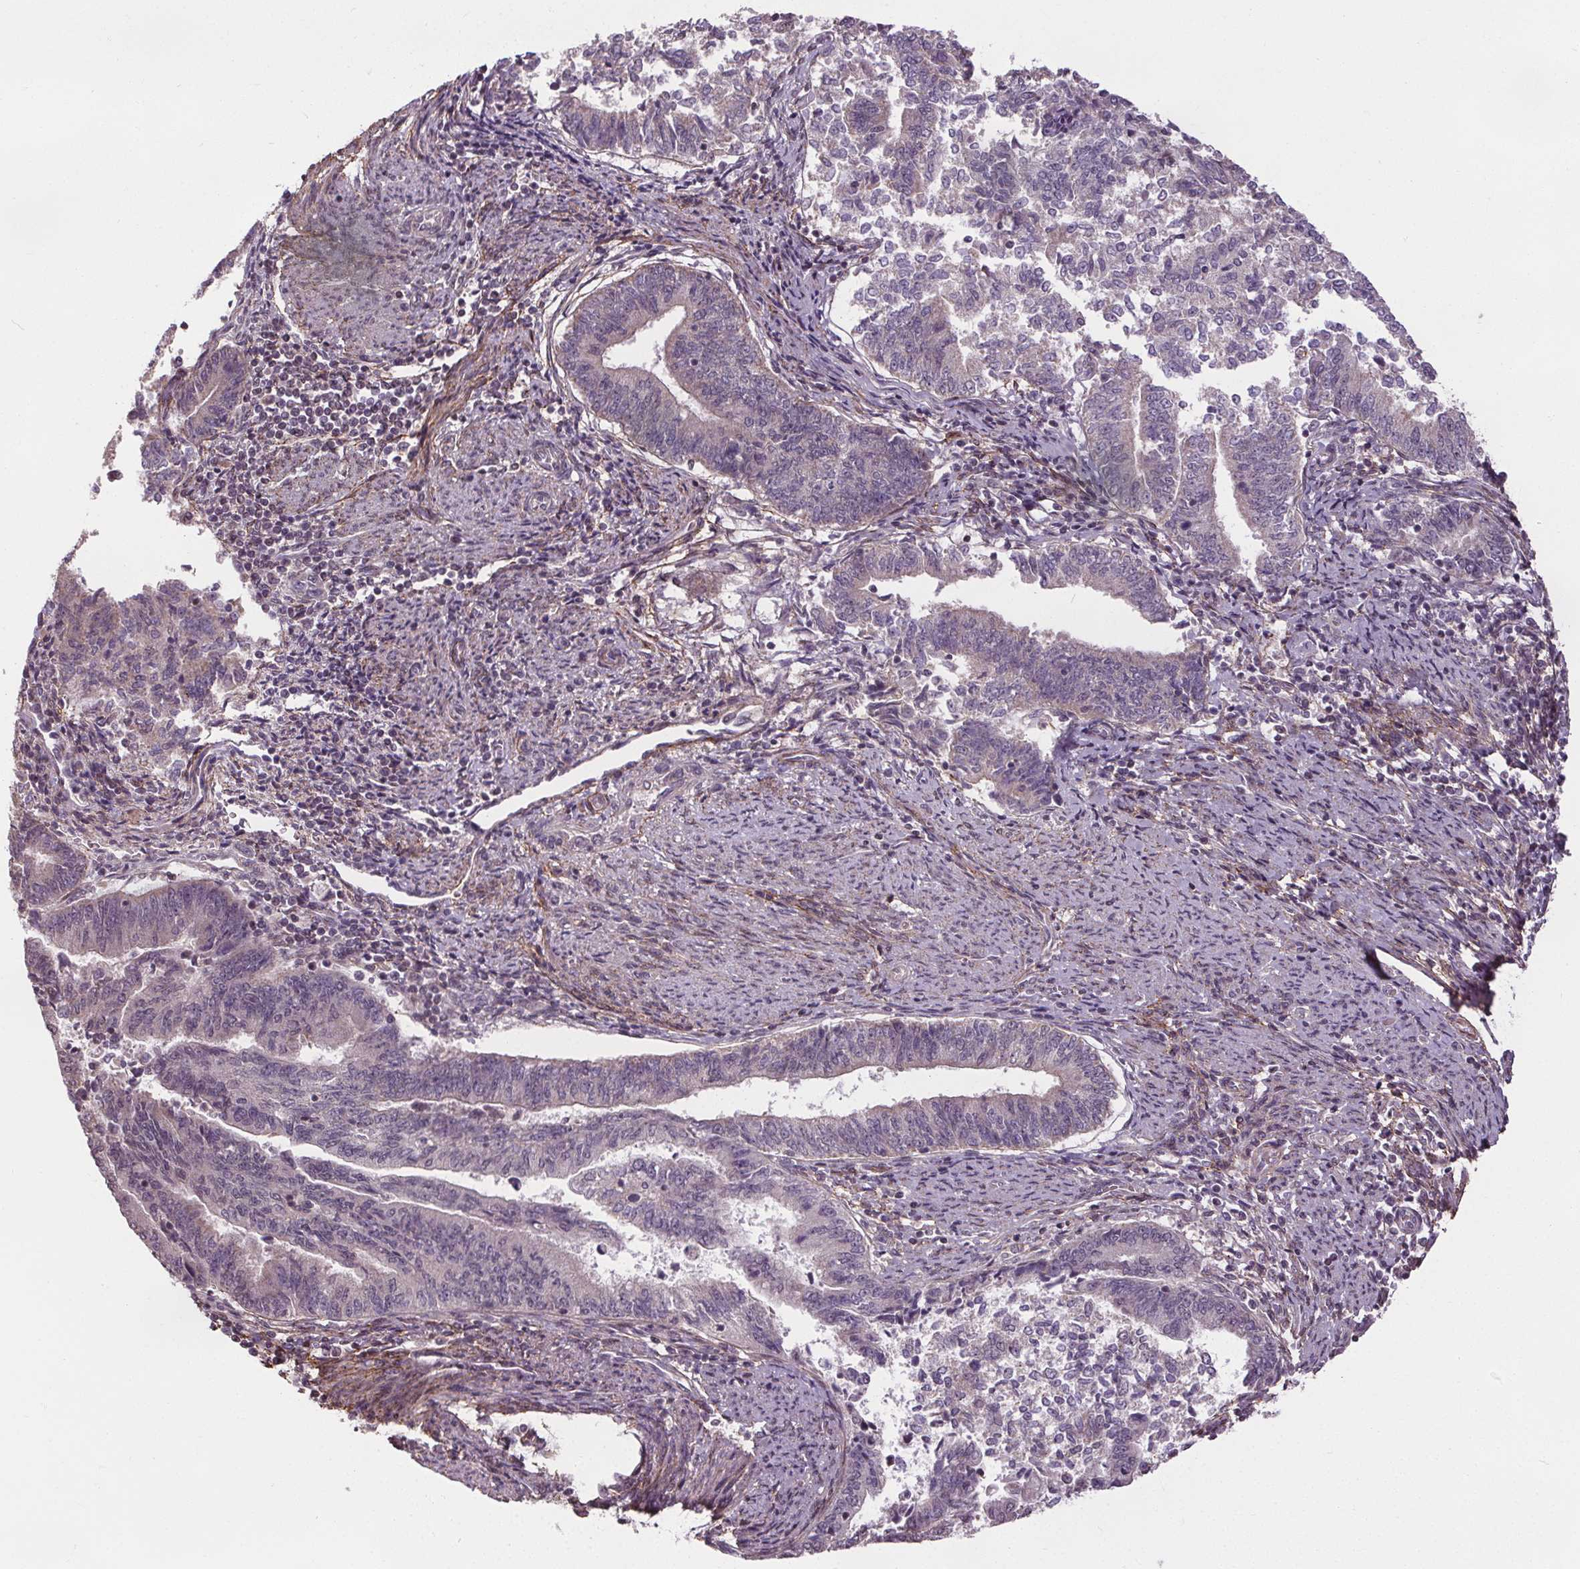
{"staining": {"intensity": "negative", "quantity": "none", "location": "none"}, "tissue": "endometrial cancer", "cell_type": "Tumor cells", "image_type": "cancer", "snomed": [{"axis": "morphology", "description": "Adenocarcinoma, NOS"}, {"axis": "topography", "description": "Endometrium"}], "caption": "An image of human endometrial adenocarcinoma is negative for staining in tumor cells.", "gene": "KIAA0232", "patient": {"sex": "female", "age": 65}}